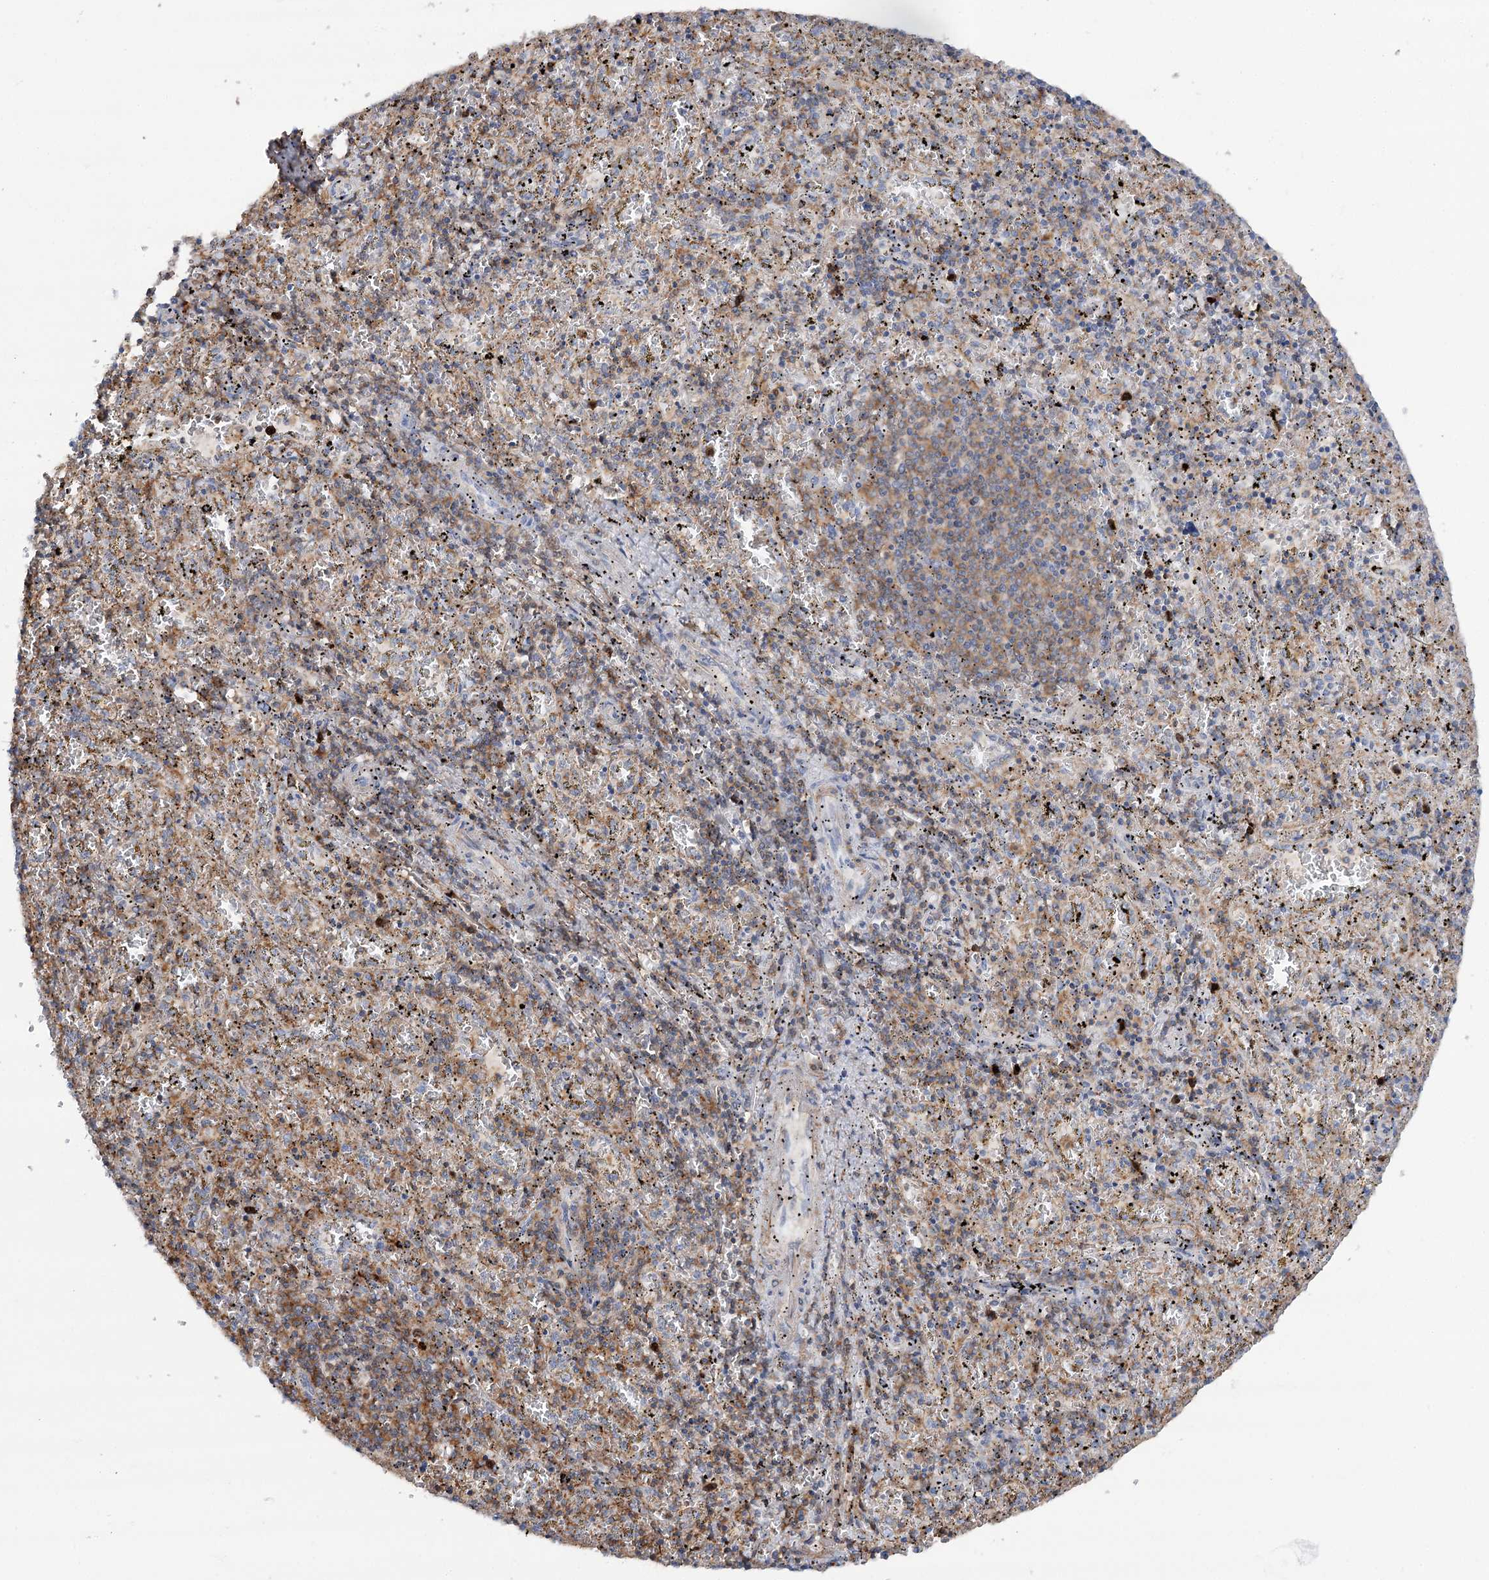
{"staining": {"intensity": "moderate", "quantity": "<25%", "location": "cytoplasmic/membranous"}, "tissue": "spleen", "cell_type": "Cells in red pulp", "image_type": "normal", "snomed": [{"axis": "morphology", "description": "Normal tissue, NOS"}, {"axis": "topography", "description": "Spleen"}], "caption": "Benign spleen shows moderate cytoplasmic/membranous positivity in about <25% of cells in red pulp.", "gene": "LARP1B", "patient": {"sex": "male", "age": 11}}